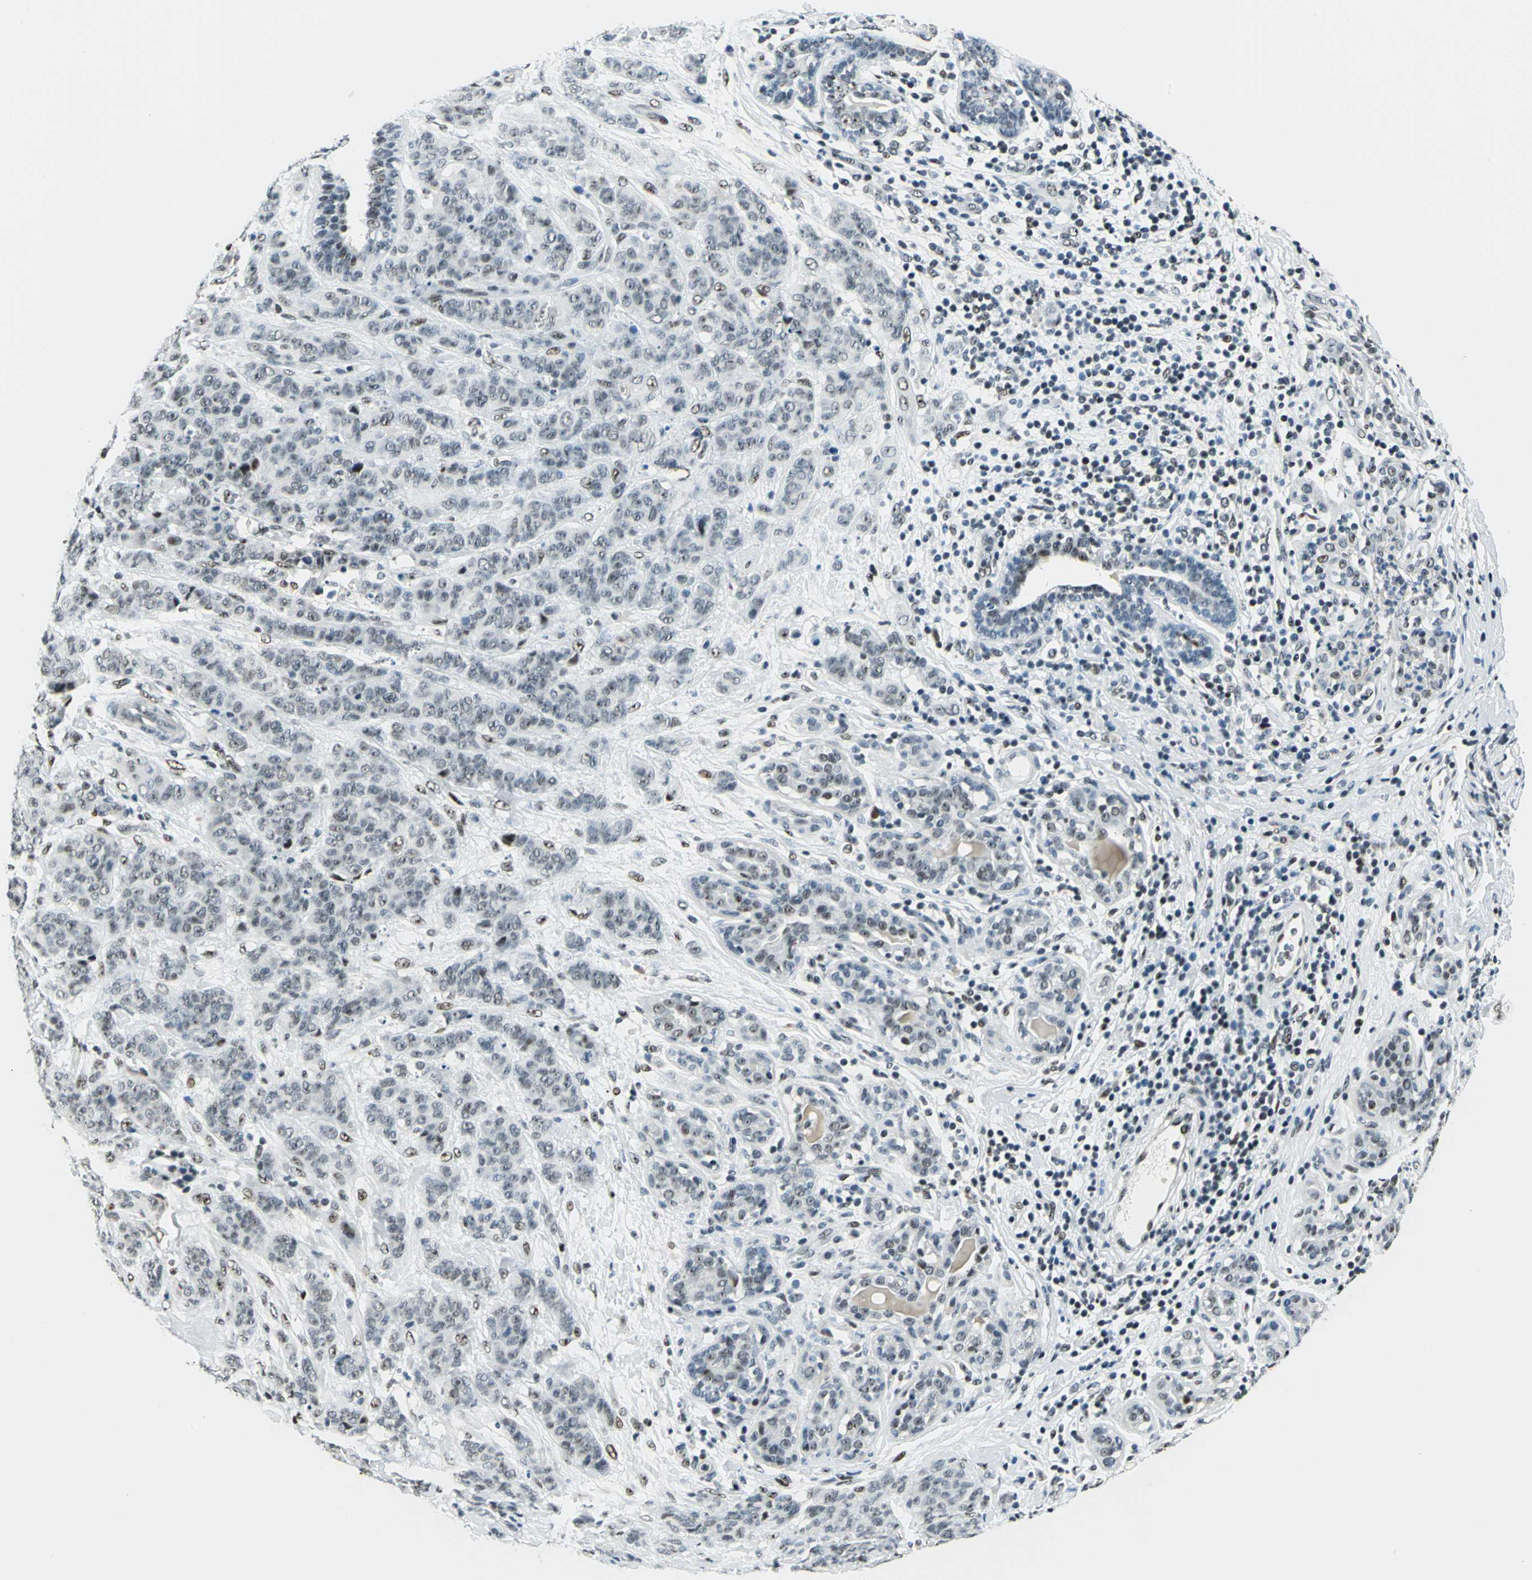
{"staining": {"intensity": "weak", "quantity": "25%-75%", "location": "nuclear"}, "tissue": "breast cancer", "cell_type": "Tumor cells", "image_type": "cancer", "snomed": [{"axis": "morphology", "description": "Duct carcinoma"}, {"axis": "topography", "description": "Breast"}], "caption": "Immunohistochemistry (IHC) histopathology image of neoplastic tissue: human breast invasive ductal carcinoma stained using immunohistochemistry displays low levels of weak protein expression localized specifically in the nuclear of tumor cells, appearing as a nuclear brown color.", "gene": "KAT6B", "patient": {"sex": "female", "age": 40}}